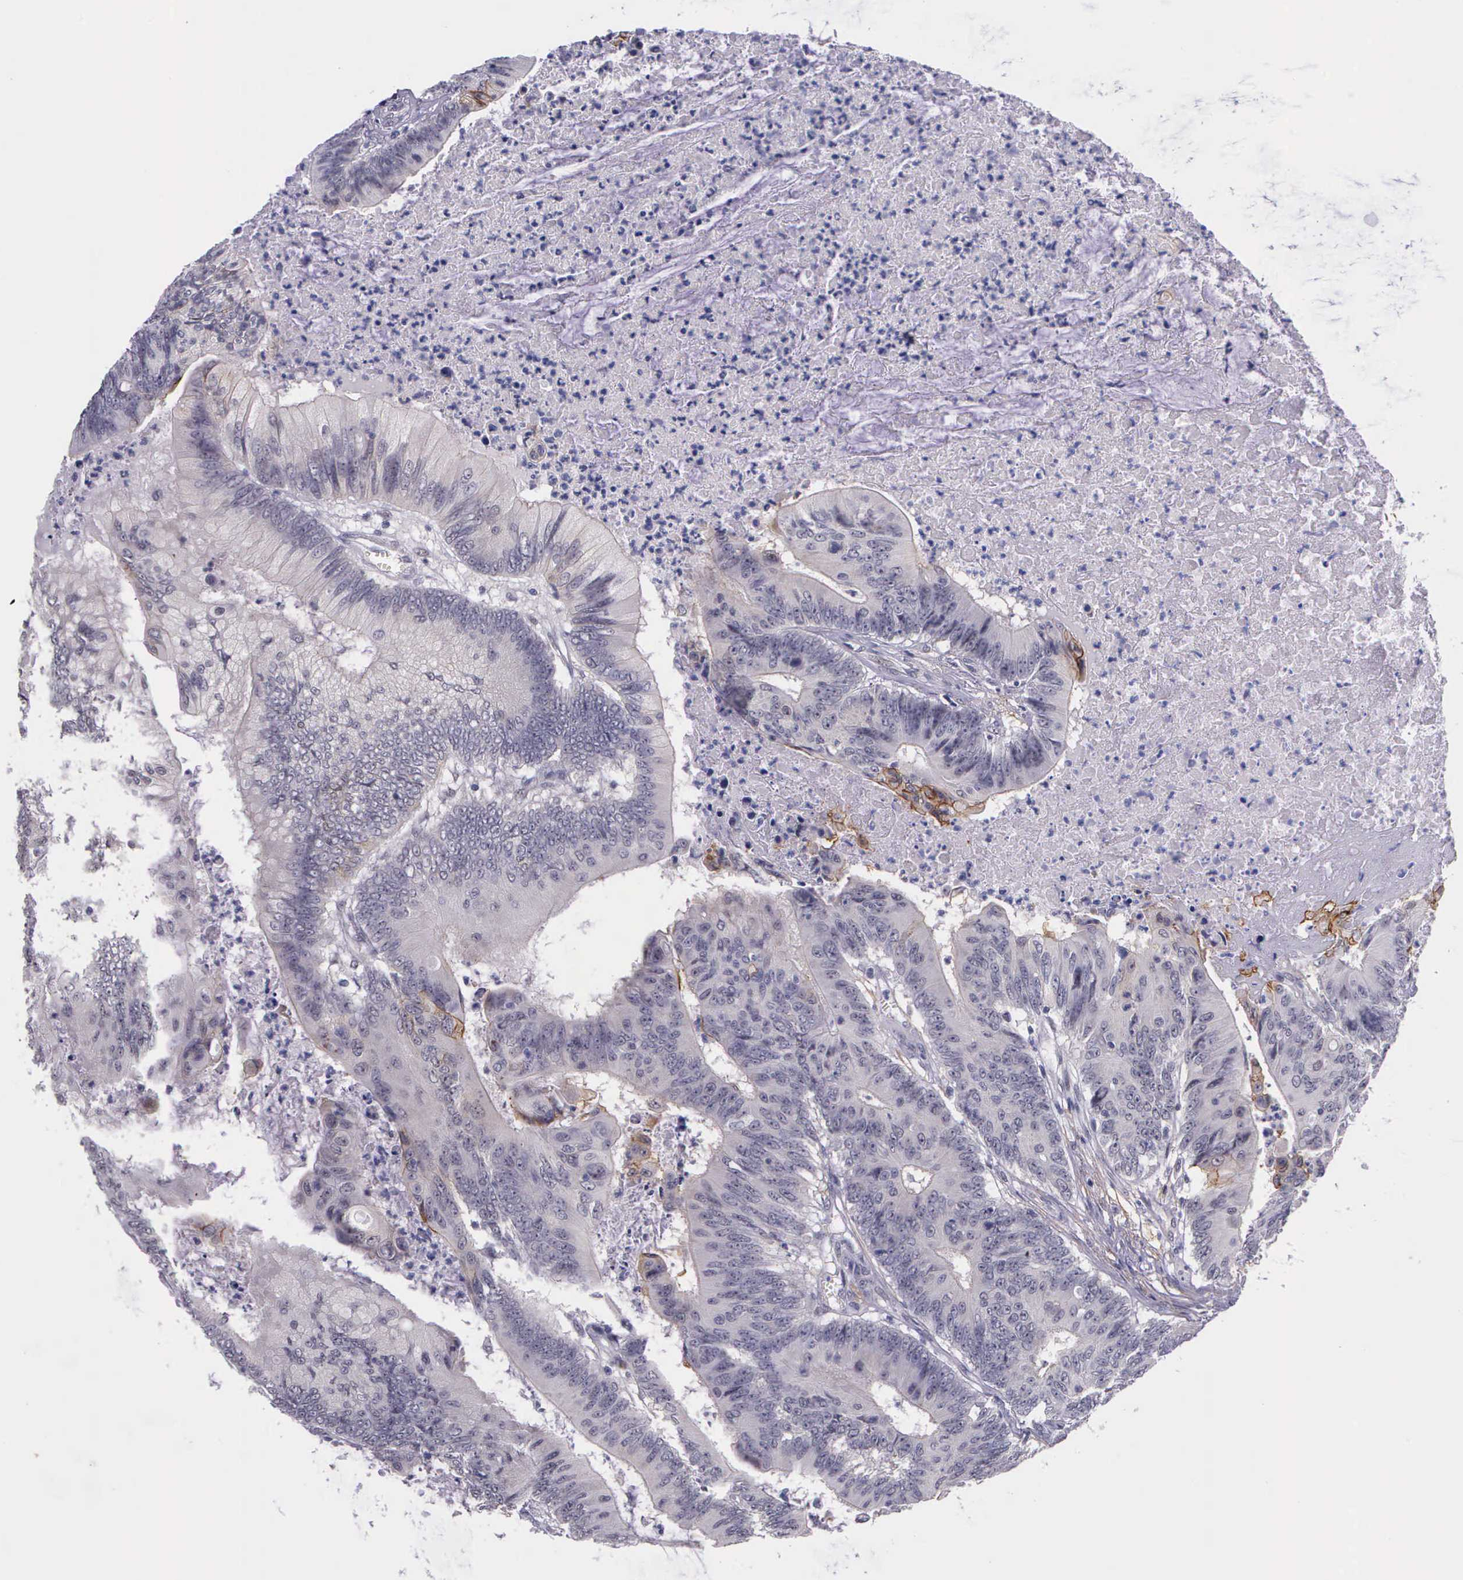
{"staining": {"intensity": "weak", "quantity": "<25%", "location": "cytoplasmic/membranous"}, "tissue": "colorectal cancer", "cell_type": "Tumor cells", "image_type": "cancer", "snomed": [{"axis": "morphology", "description": "Adenocarcinoma, NOS"}, {"axis": "topography", "description": "Colon"}], "caption": "Immunohistochemical staining of human colorectal cancer shows no significant staining in tumor cells.", "gene": "AHNAK2", "patient": {"sex": "male", "age": 65}}